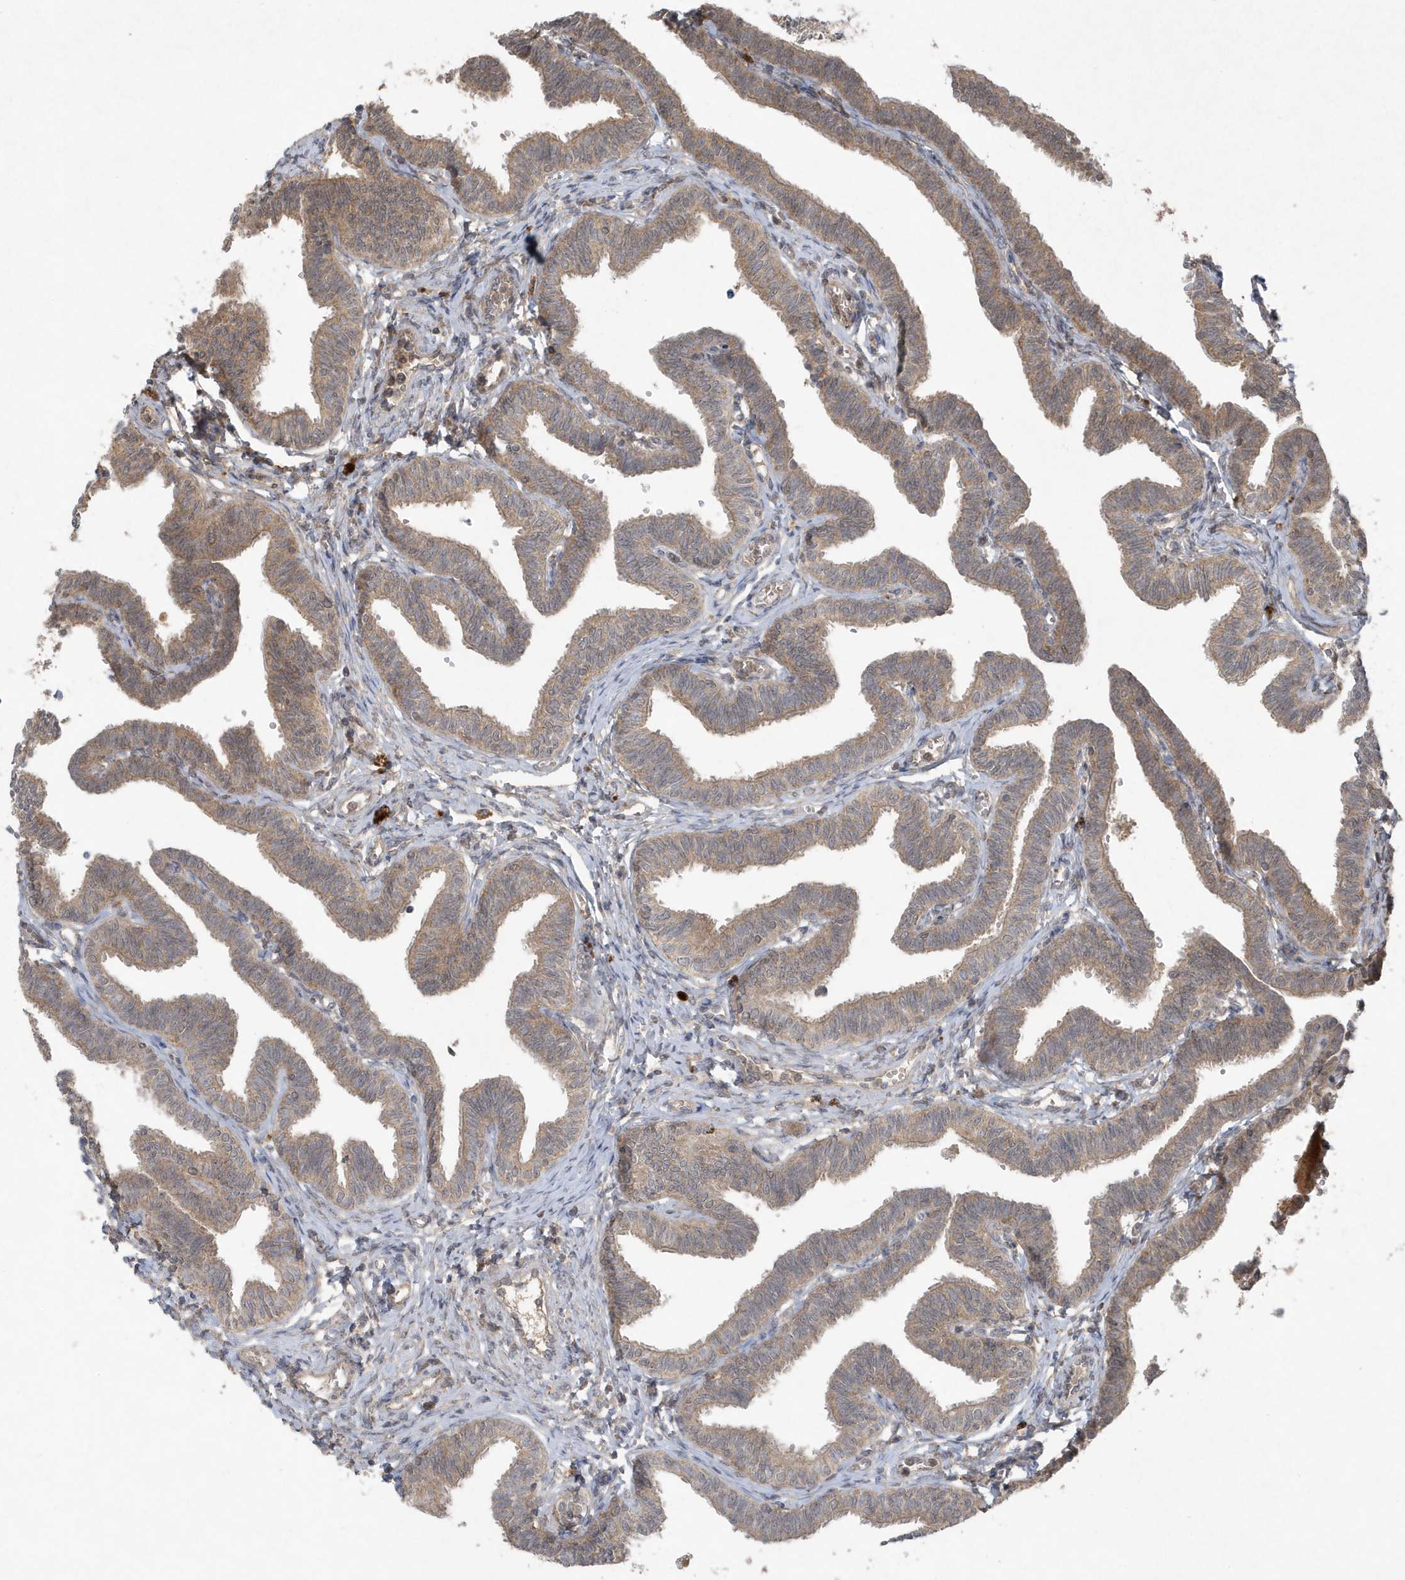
{"staining": {"intensity": "moderate", "quantity": ">75%", "location": "cytoplasmic/membranous"}, "tissue": "fallopian tube", "cell_type": "Glandular cells", "image_type": "normal", "snomed": [{"axis": "morphology", "description": "Normal tissue, NOS"}, {"axis": "topography", "description": "Fallopian tube"}, {"axis": "topography", "description": "Ovary"}], "caption": "Normal fallopian tube shows moderate cytoplasmic/membranous staining in approximately >75% of glandular cells (DAB (3,3'-diaminobenzidine) = brown stain, brightfield microscopy at high magnification)..", "gene": "C1RL", "patient": {"sex": "female", "age": 23}}